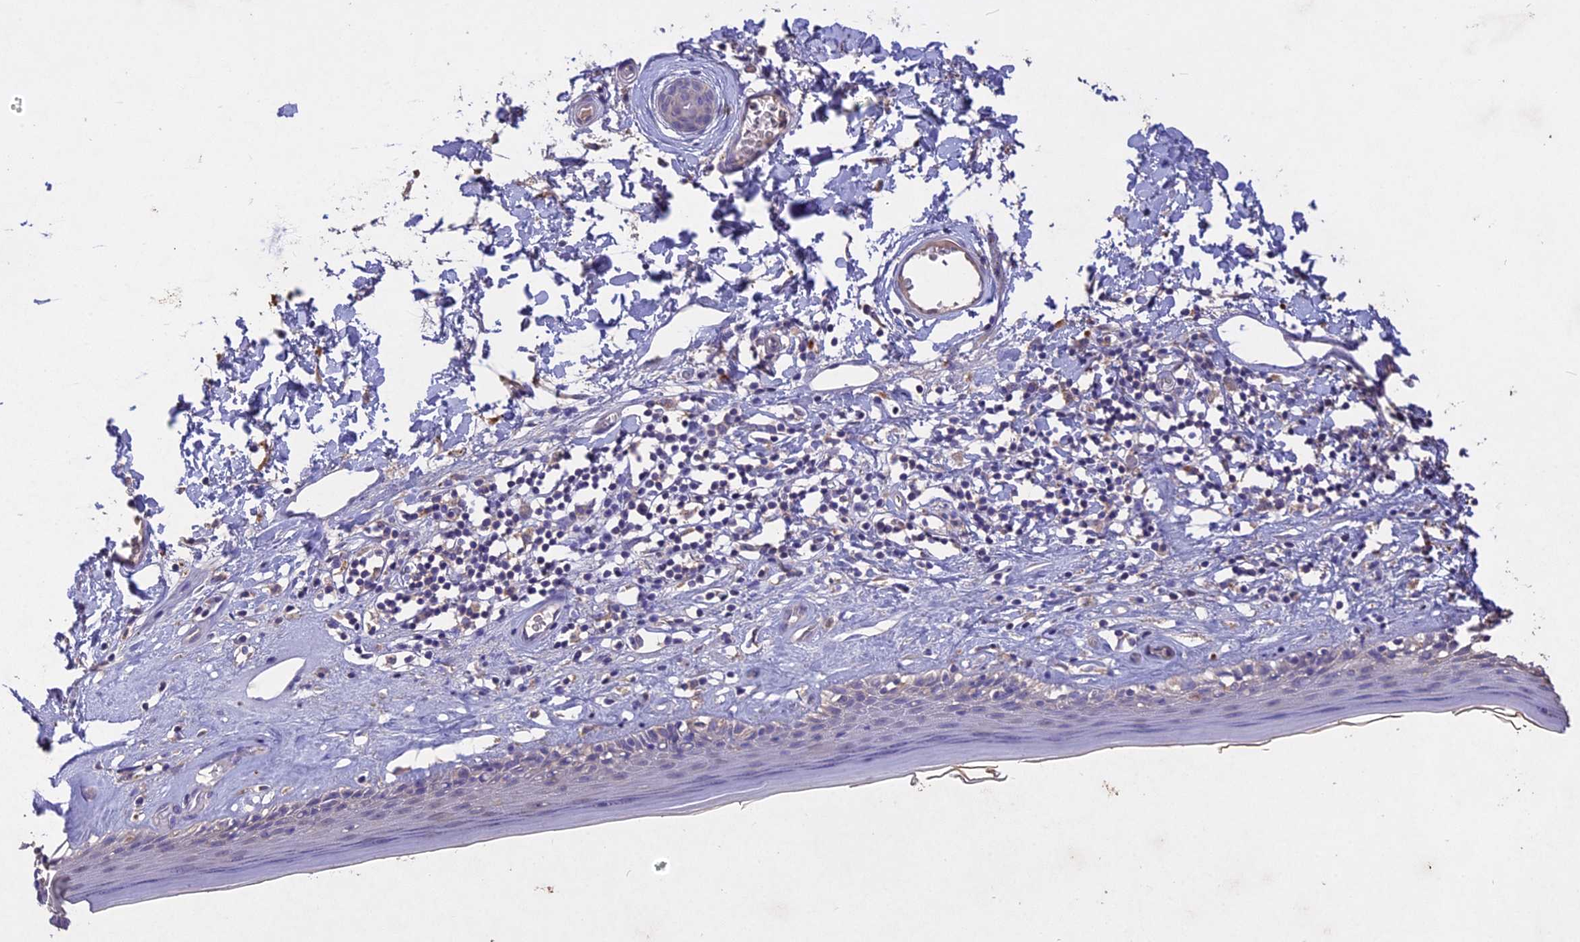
{"staining": {"intensity": "weak", "quantity": "<25%", "location": "cytoplasmic/membranous"}, "tissue": "skin", "cell_type": "Epidermal cells", "image_type": "normal", "snomed": [{"axis": "morphology", "description": "Normal tissue, NOS"}, {"axis": "topography", "description": "Adipose tissue"}, {"axis": "topography", "description": "Vascular tissue"}, {"axis": "topography", "description": "Vulva"}, {"axis": "topography", "description": "Peripheral nerve tissue"}], "caption": "Immunohistochemistry of benign skin exhibits no staining in epidermal cells. (DAB (3,3'-diaminobenzidine) immunohistochemistry (IHC) with hematoxylin counter stain).", "gene": "SLC26A4", "patient": {"sex": "female", "age": 86}}